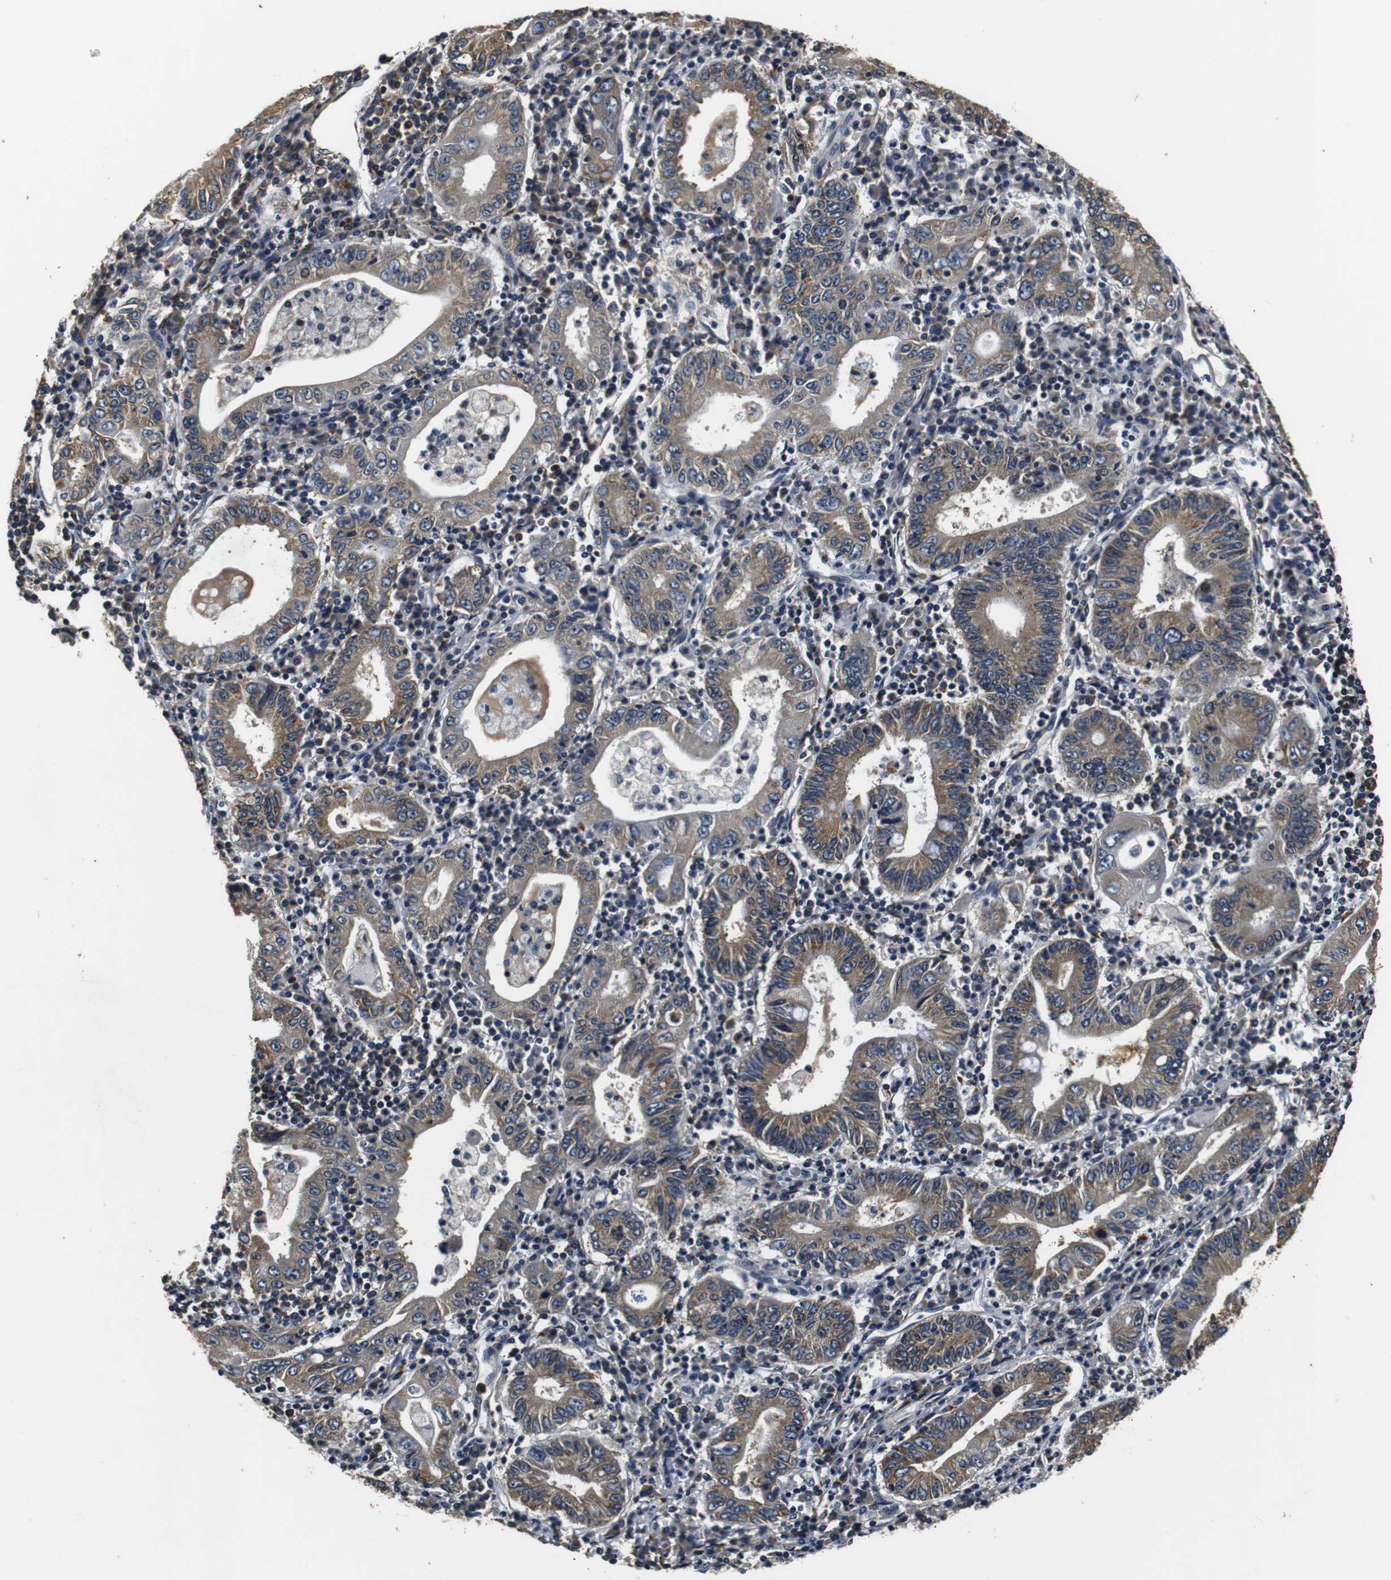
{"staining": {"intensity": "moderate", "quantity": ">75%", "location": "cytoplasmic/membranous"}, "tissue": "stomach cancer", "cell_type": "Tumor cells", "image_type": "cancer", "snomed": [{"axis": "morphology", "description": "Normal tissue, NOS"}, {"axis": "morphology", "description": "Adenocarcinoma, NOS"}, {"axis": "topography", "description": "Esophagus"}, {"axis": "topography", "description": "Stomach, upper"}, {"axis": "topography", "description": "Peripheral nerve tissue"}], "caption": "Brown immunohistochemical staining in human adenocarcinoma (stomach) reveals moderate cytoplasmic/membranous staining in about >75% of tumor cells. Immunohistochemistry (ihc) stains the protein of interest in brown and the nuclei are stained blue.", "gene": "COL1A1", "patient": {"sex": "male", "age": 62}}